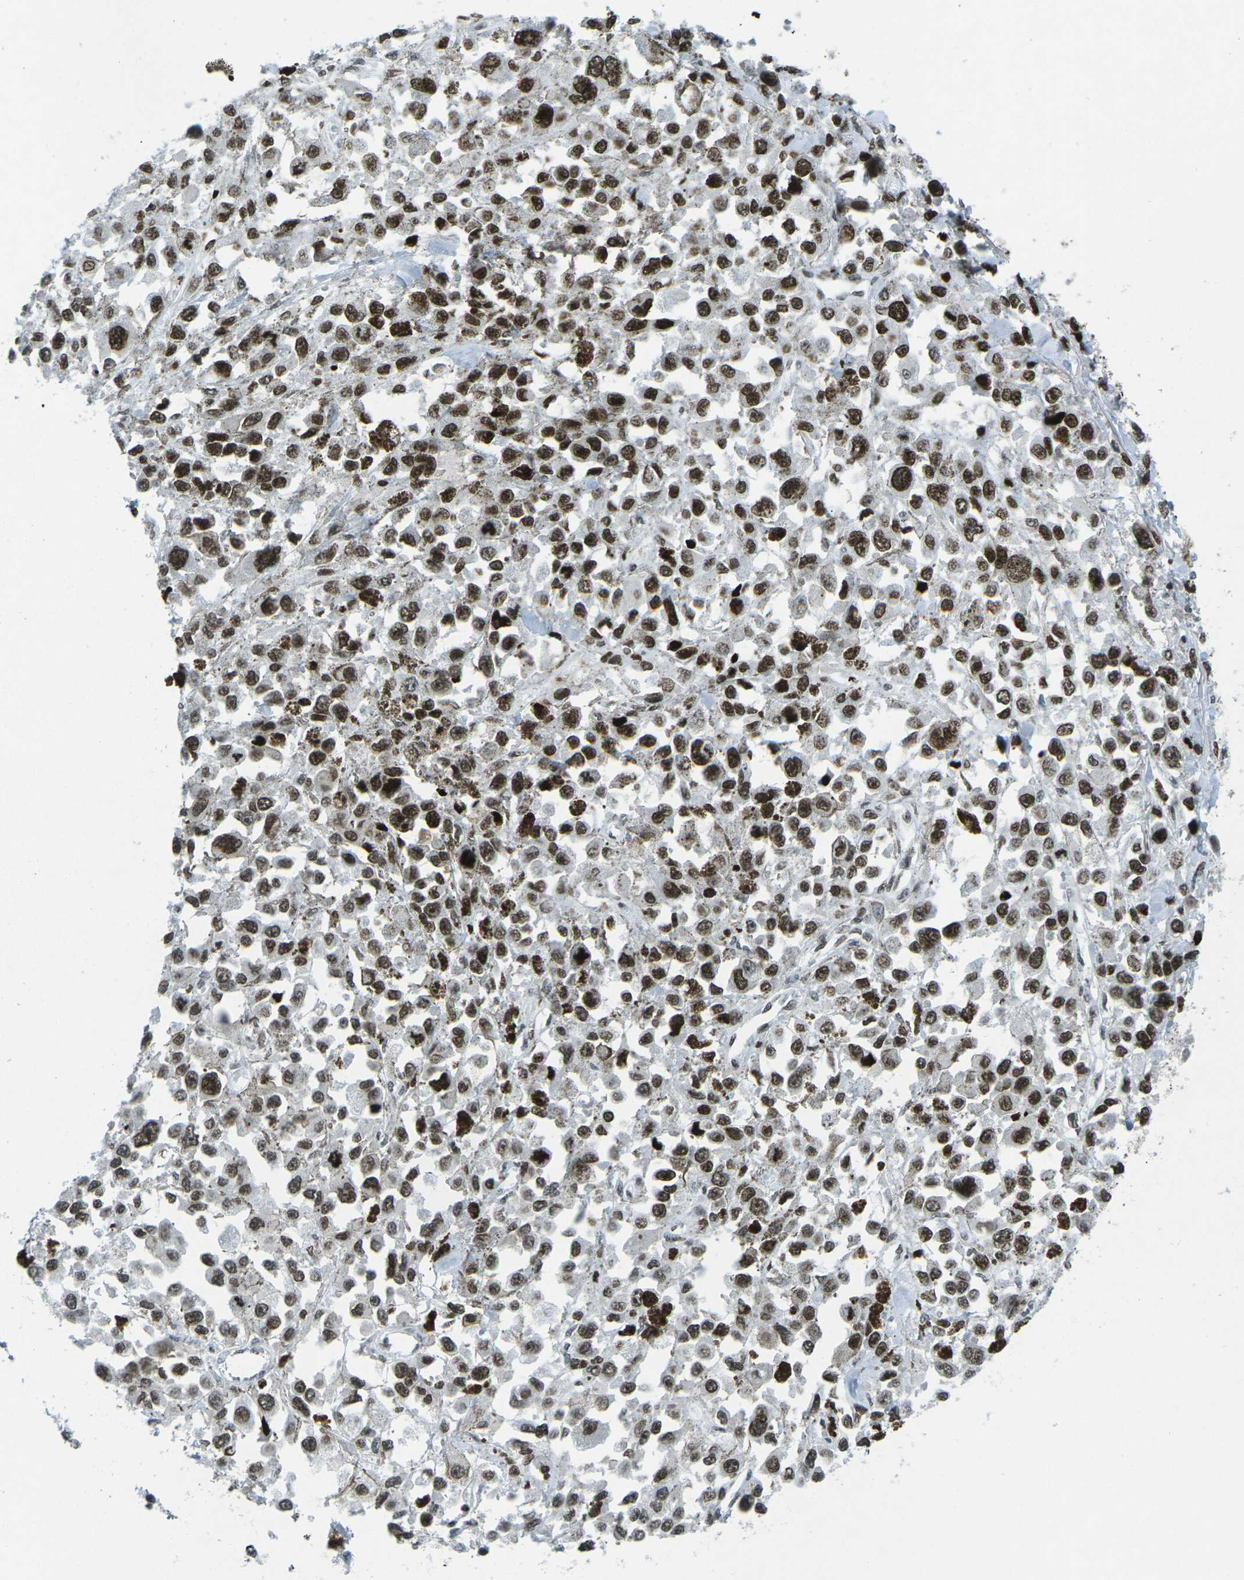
{"staining": {"intensity": "strong", "quantity": ">75%", "location": "nuclear"}, "tissue": "melanoma", "cell_type": "Tumor cells", "image_type": "cancer", "snomed": [{"axis": "morphology", "description": "Malignant melanoma, Metastatic site"}, {"axis": "topography", "description": "Lymph node"}], "caption": "Immunohistochemistry (IHC) of malignant melanoma (metastatic site) displays high levels of strong nuclear positivity in approximately >75% of tumor cells.", "gene": "EME1", "patient": {"sex": "male", "age": 59}}